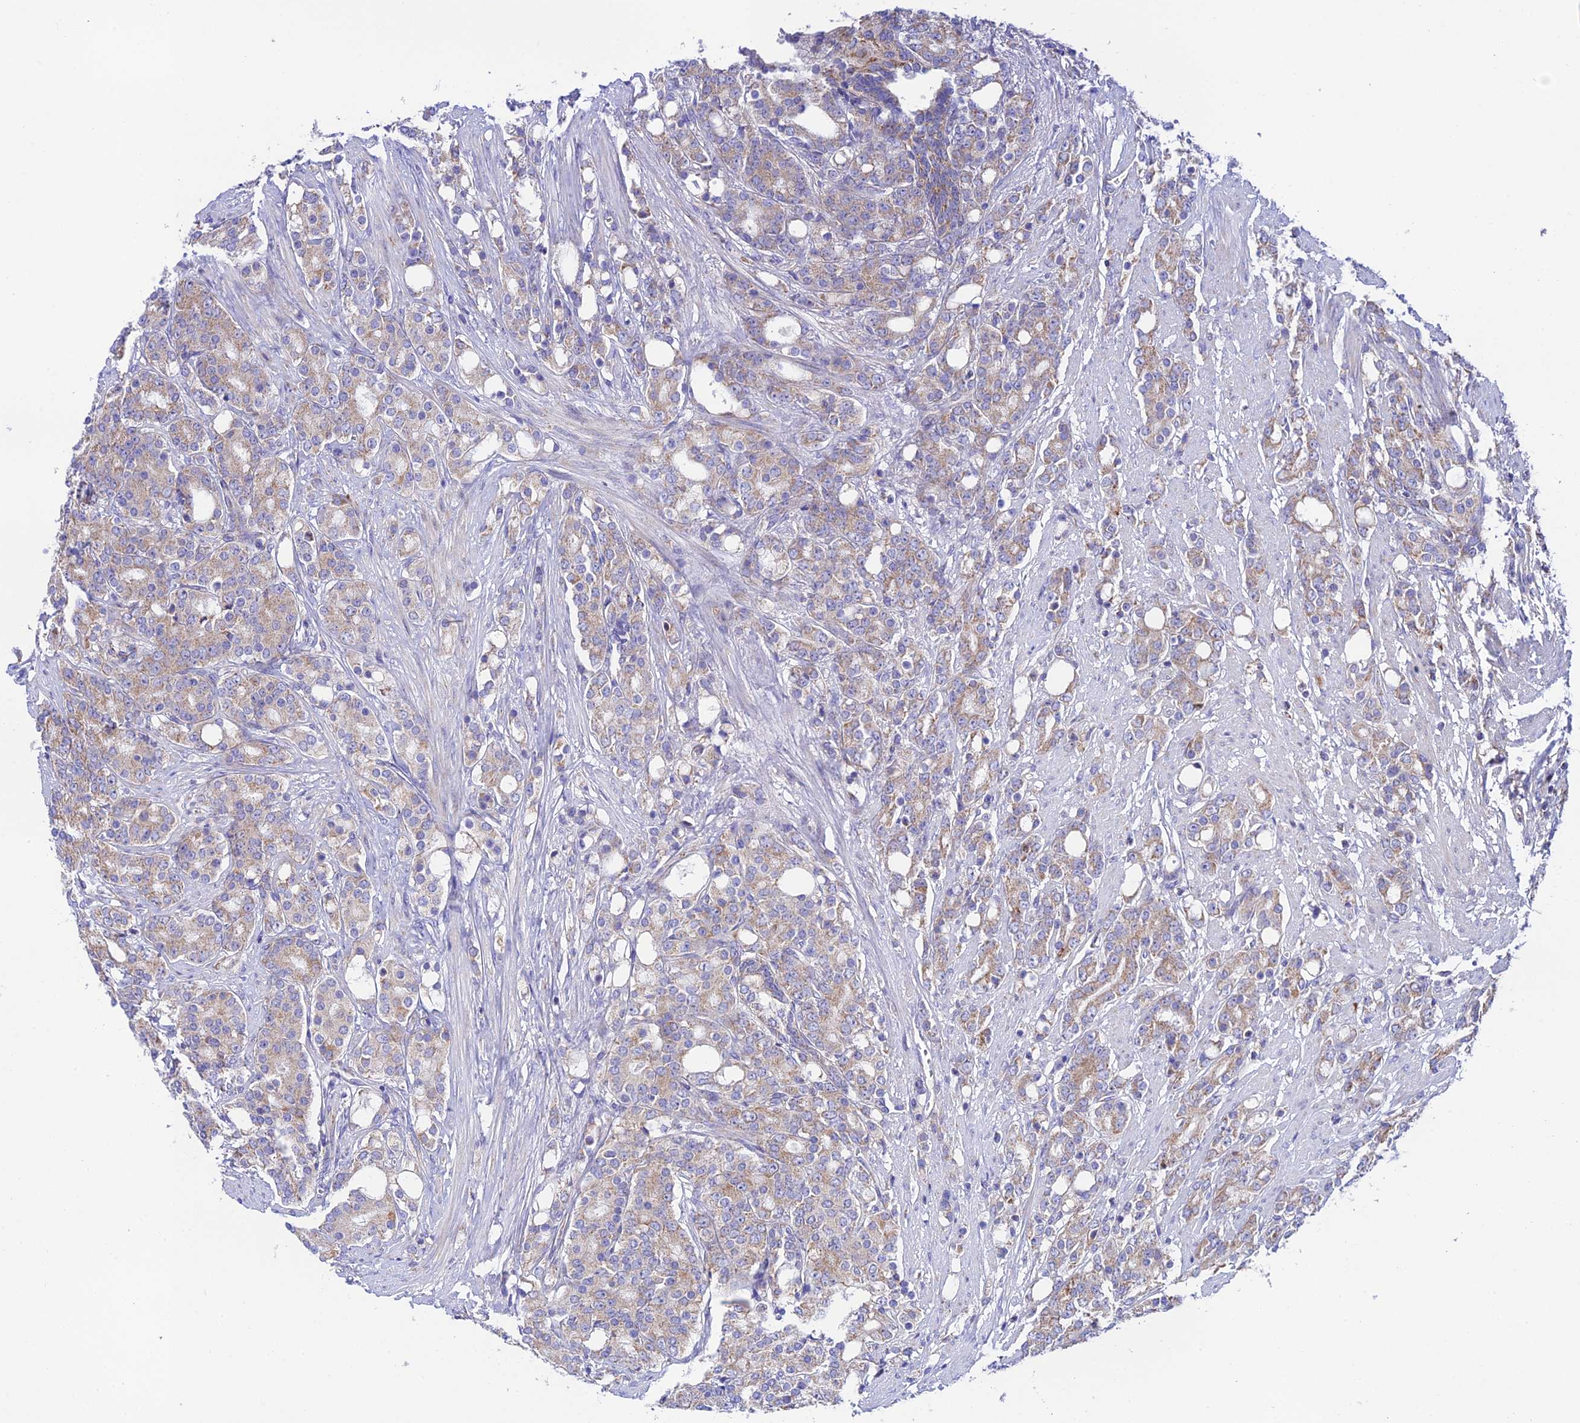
{"staining": {"intensity": "moderate", "quantity": "25%-75%", "location": "cytoplasmic/membranous"}, "tissue": "prostate cancer", "cell_type": "Tumor cells", "image_type": "cancer", "snomed": [{"axis": "morphology", "description": "Adenocarcinoma, High grade"}, {"axis": "topography", "description": "Prostate"}], "caption": "Prostate cancer stained with a brown dye shows moderate cytoplasmic/membranous positive expression in about 25%-75% of tumor cells.", "gene": "HSDL2", "patient": {"sex": "male", "age": 62}}